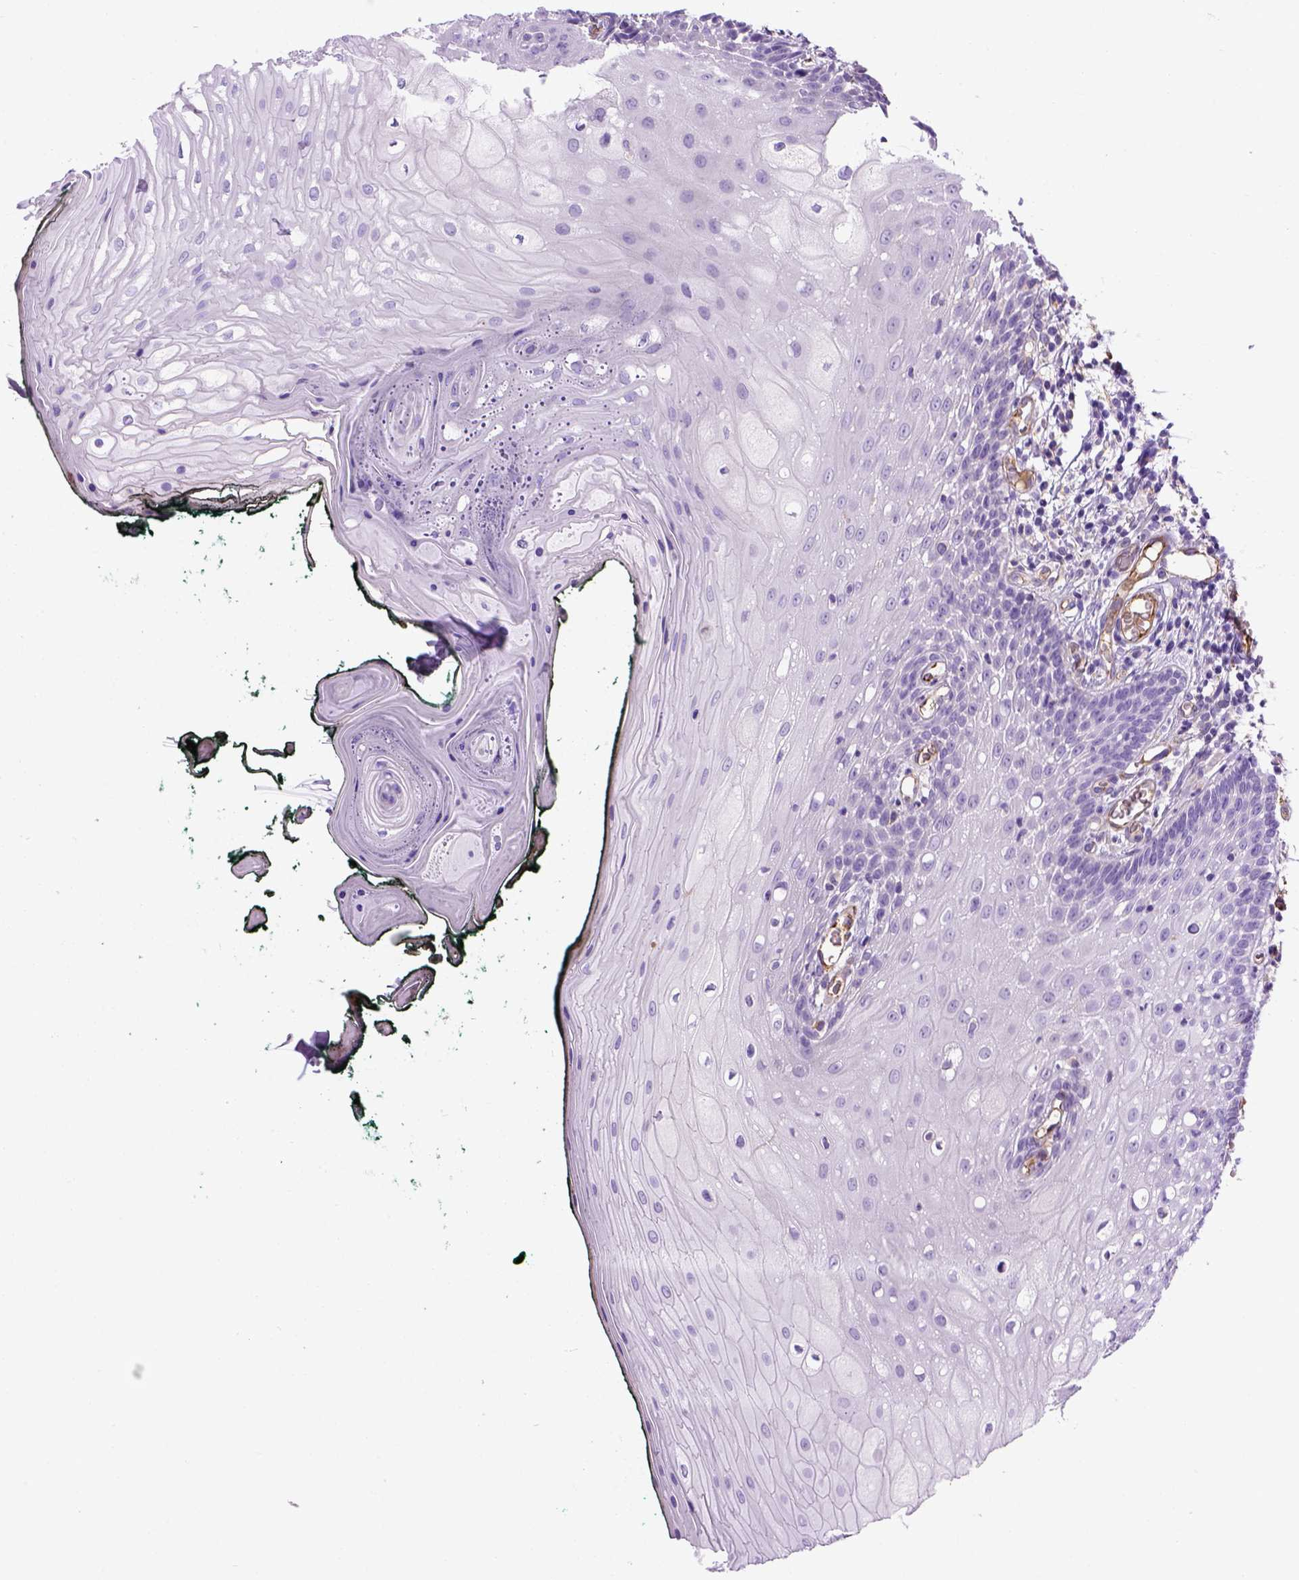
{"staining": {"intensity": "negative", "quantity": "none", "location": "none"}, "tissue": "oral mucosa", "cell_type": "Squamous epithelial cells", "image_type": "normal", "snomed": [{"axis": "morphology", "description": "Normal tissue, NOS"}, {"axis": "topography", "description": "Oral tissue"}, {"axis": "topography", "description": "Head-Neck"}], "caption": "Immunohistochemistry histopathology image of benign oral mucosa: human oral mucosa stained with DAB exhibits no significant protein expression in squamous epithelial cells. (Brightfield microscopy of DAB (3,3'-diaminobenzidine) immunohistochemistry (IHC) at high magnification).", "gene": "VWF", "patient": {"sex": "female", "age": 68}}